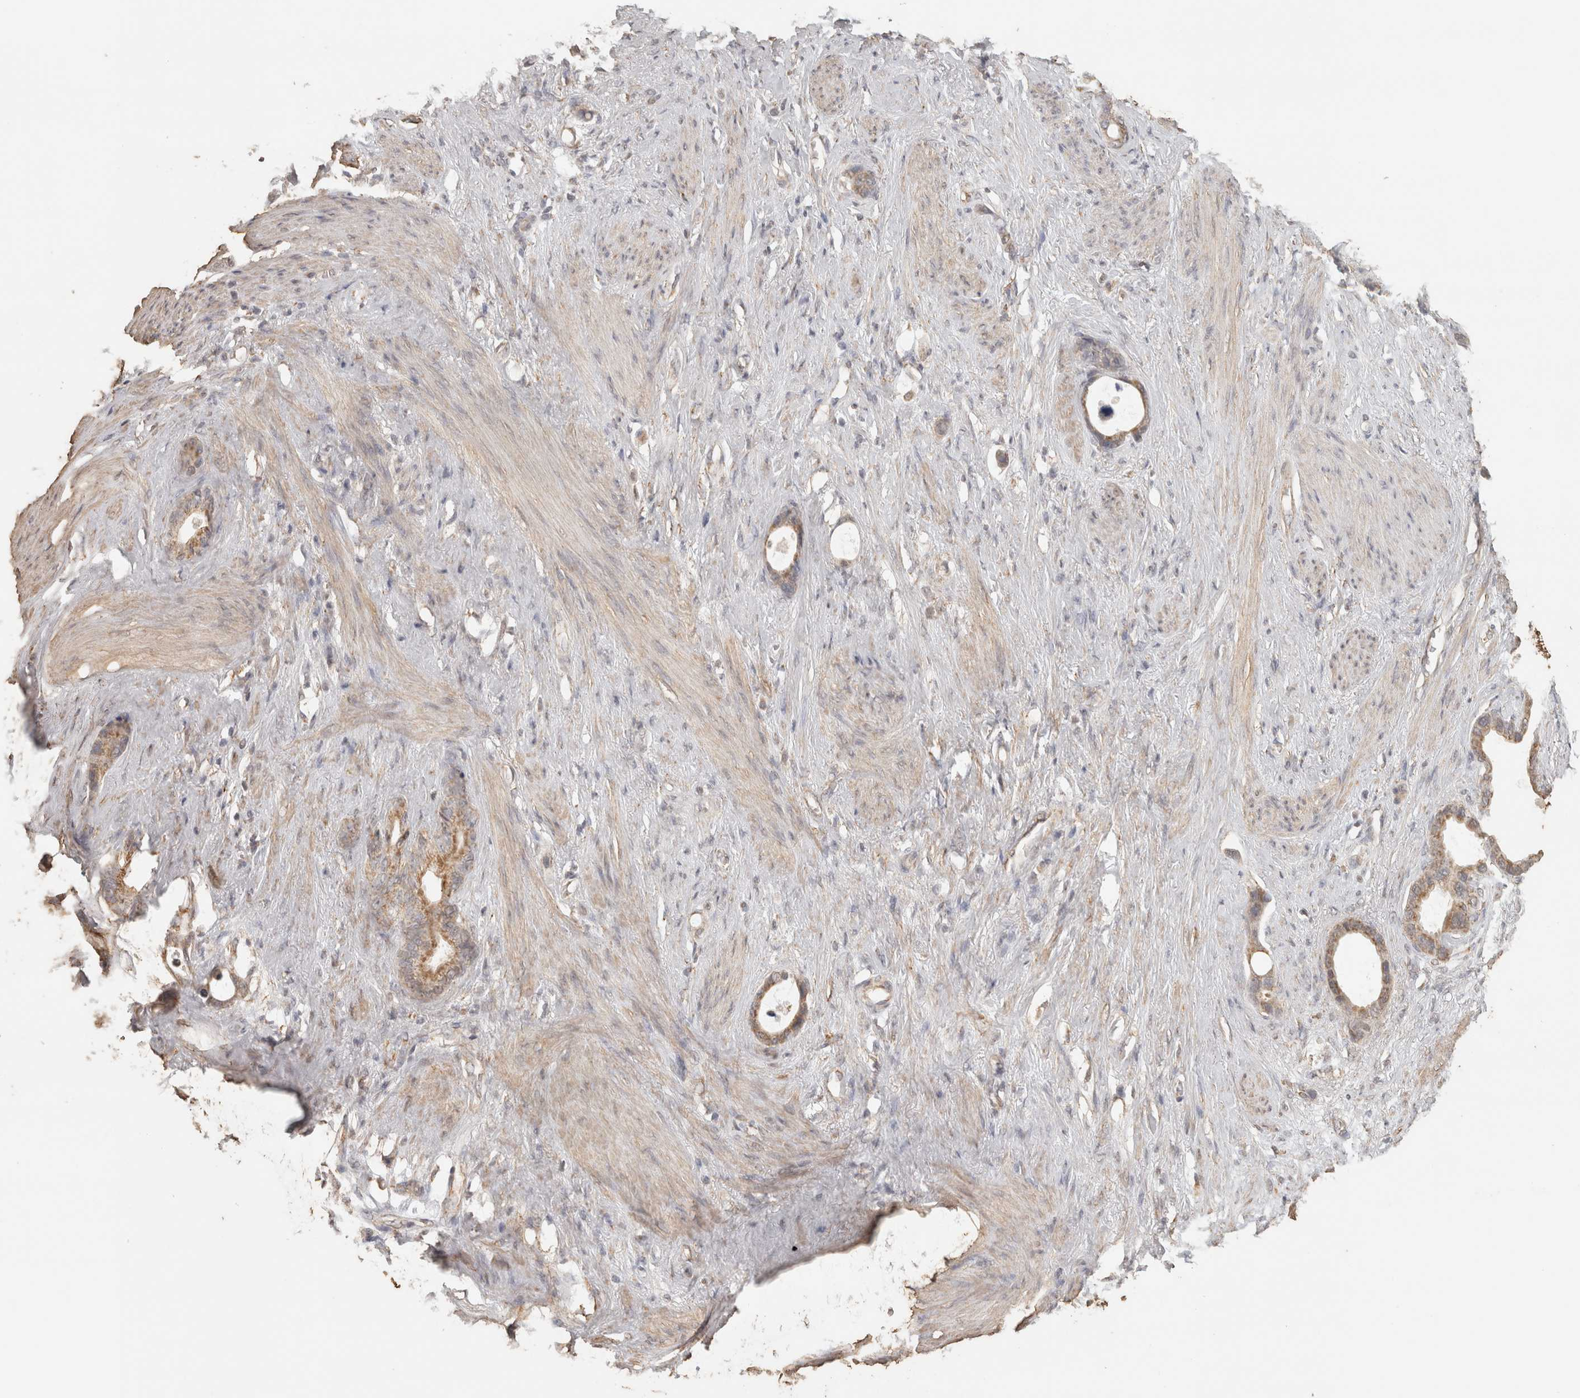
{"staining": {"intensity": "moderate", "quantity": ">75%", "location": "cytoplasmic/membranous"}, "tissue": "stomach cancer", "cell_type": "Tumor cells", "image_type": "cancer", "snomed": [{"axis": "morphology", "description": "Adenocarcinoma, NOS"}, {"axis": "topography", "description": "Stomach"}], "caption": "An image showing moderate cytoplasmic/membranous positivity in about >75% of tumor cells in stomach cancer (adenocarcinoma), as visualized by brown immunohistochemical staining.", "gene": "BNIP3L", "patient": {"sex": "female", "age": 75}}